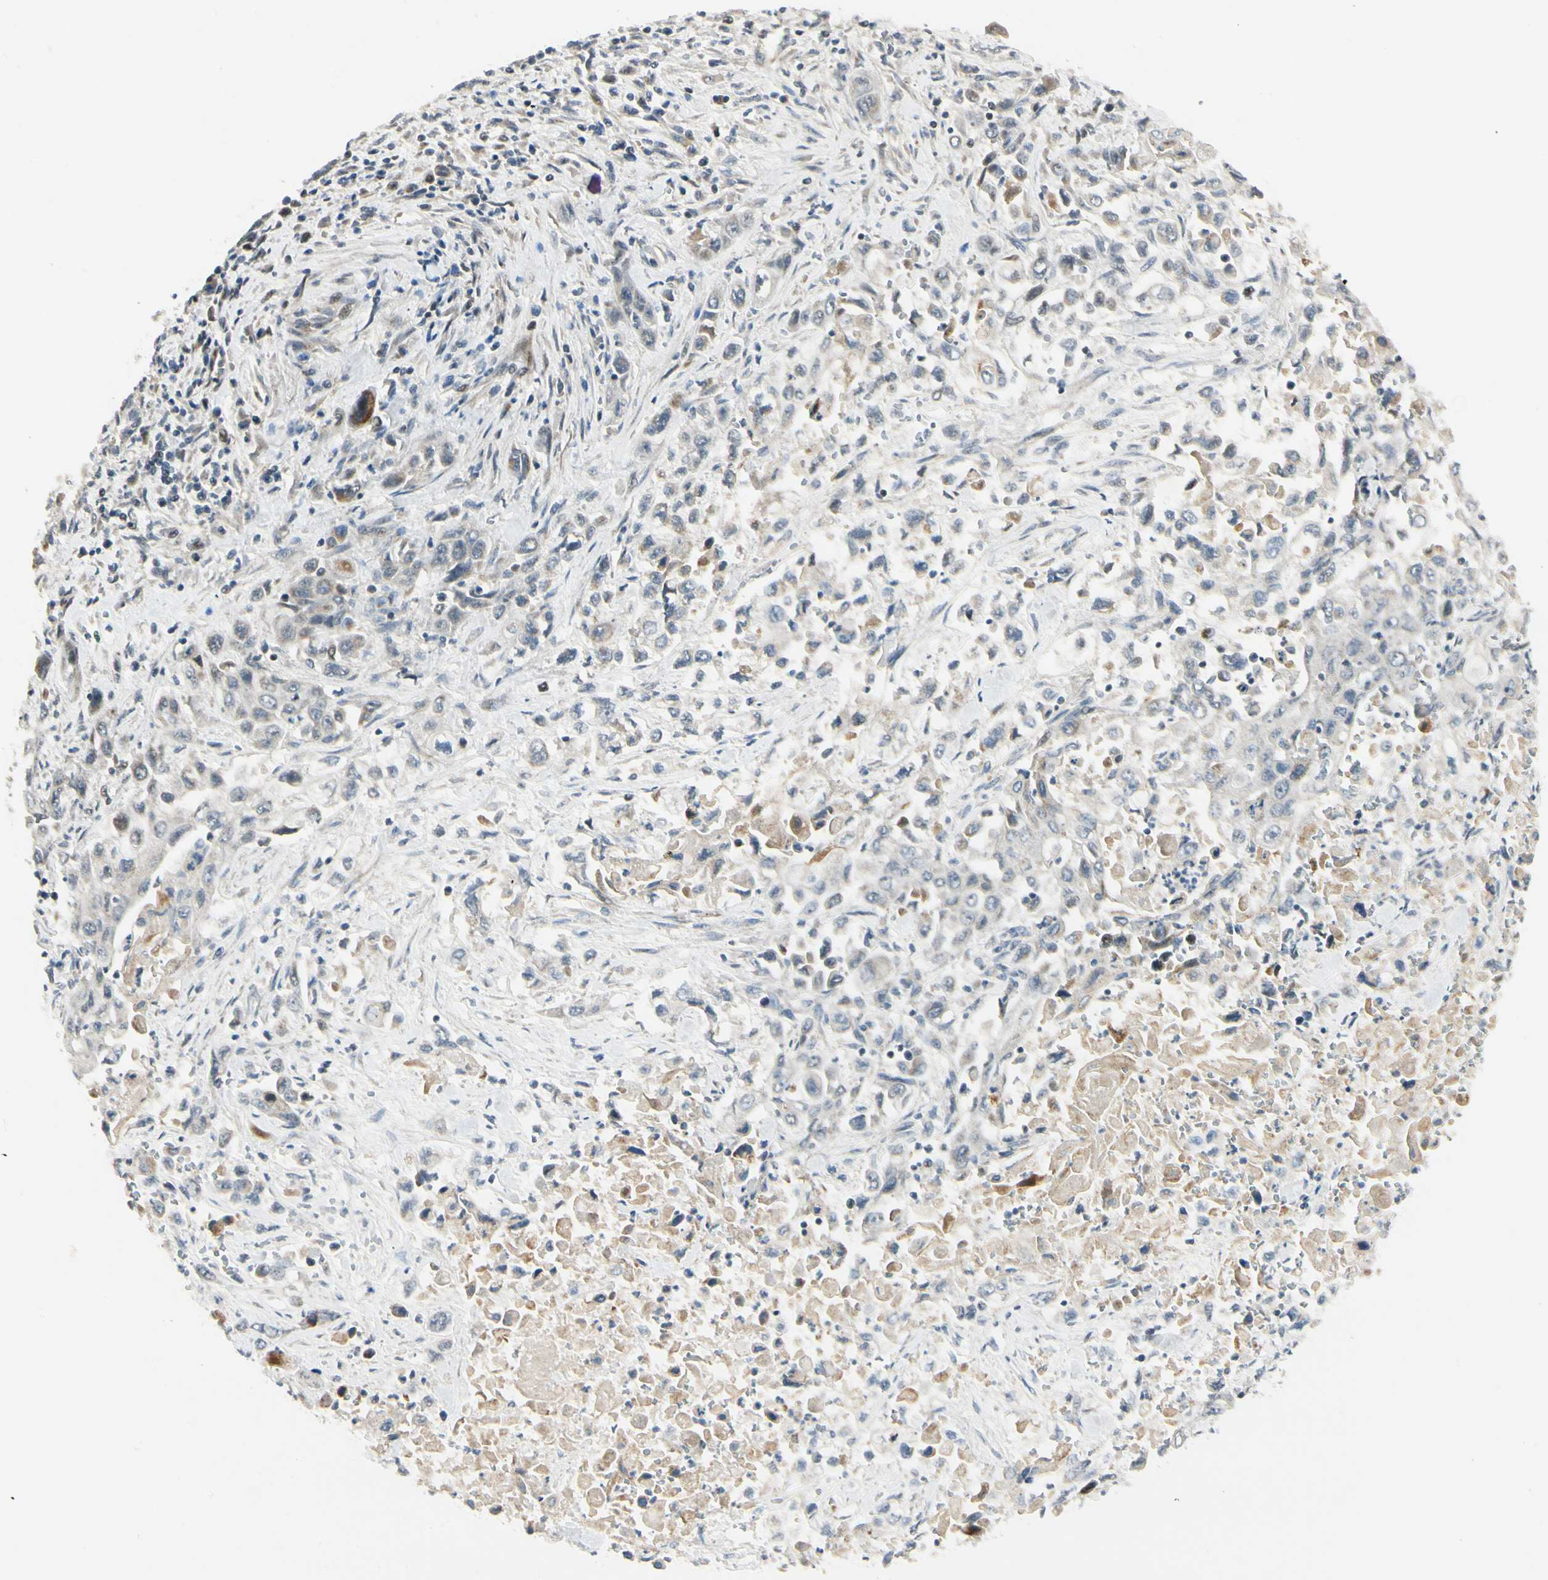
{"staining": {"intensity": "weak", "quantity": "25%-75%", "location": "cytoplasmic/membranous"}, "tissue": "pancreatic cancer", "cell_type": "Tumor cells", "image_type": "cancer", "snomed": [{"axis": "morphology", "description": "Adenocarcinoma, NOS"}, {"axis": "topography", "description": "Pancreas"}], "caption": "A high-resolution micrograph shows immunohistochemistry staining of adenocarcinoma (pancreatic), which displays weak cytoplasmic/membranous positivity in about 25%-75% of tumor cells.", "gene": "P4HA3", "patient": {"sex": "male", "age": 70}}